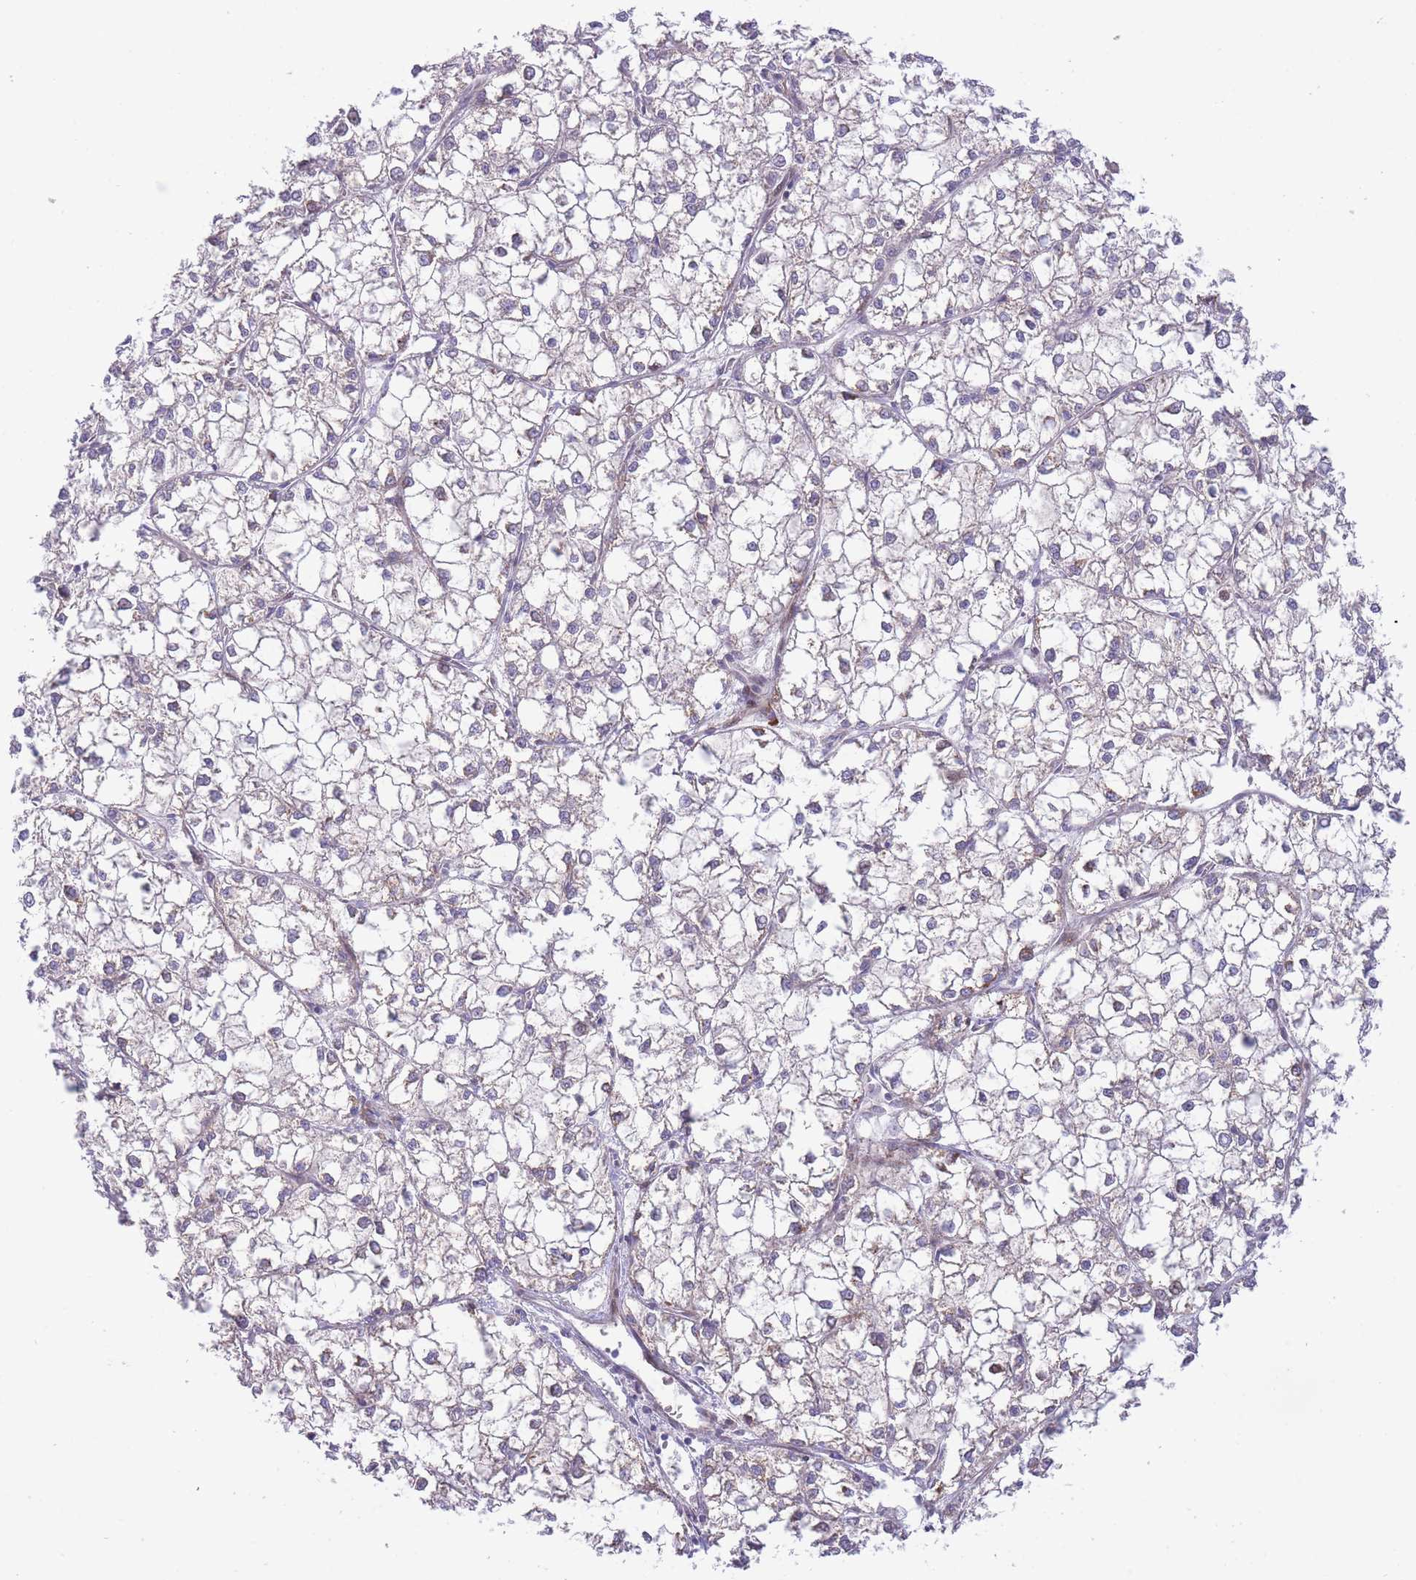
{"staining": {"intensity": "negative", "quantity": "none", "location": "none"}, "tissue": "liver cancer", "cell_type": "Tumor cells", "image_type": "cancer", "snomed": [{"axis": "morphology", "description": "Carcinoma, Hepatocellular, NOS"}, {"axis": "topography", "description": "Liver"}], "caption": "Immunohistochemical staining of liver hepatocellular carcinoma exhibits no significant expression in tumor cells.", "gene": "ATP5MC2", "patient": {"sex": "female", "age": 43}}